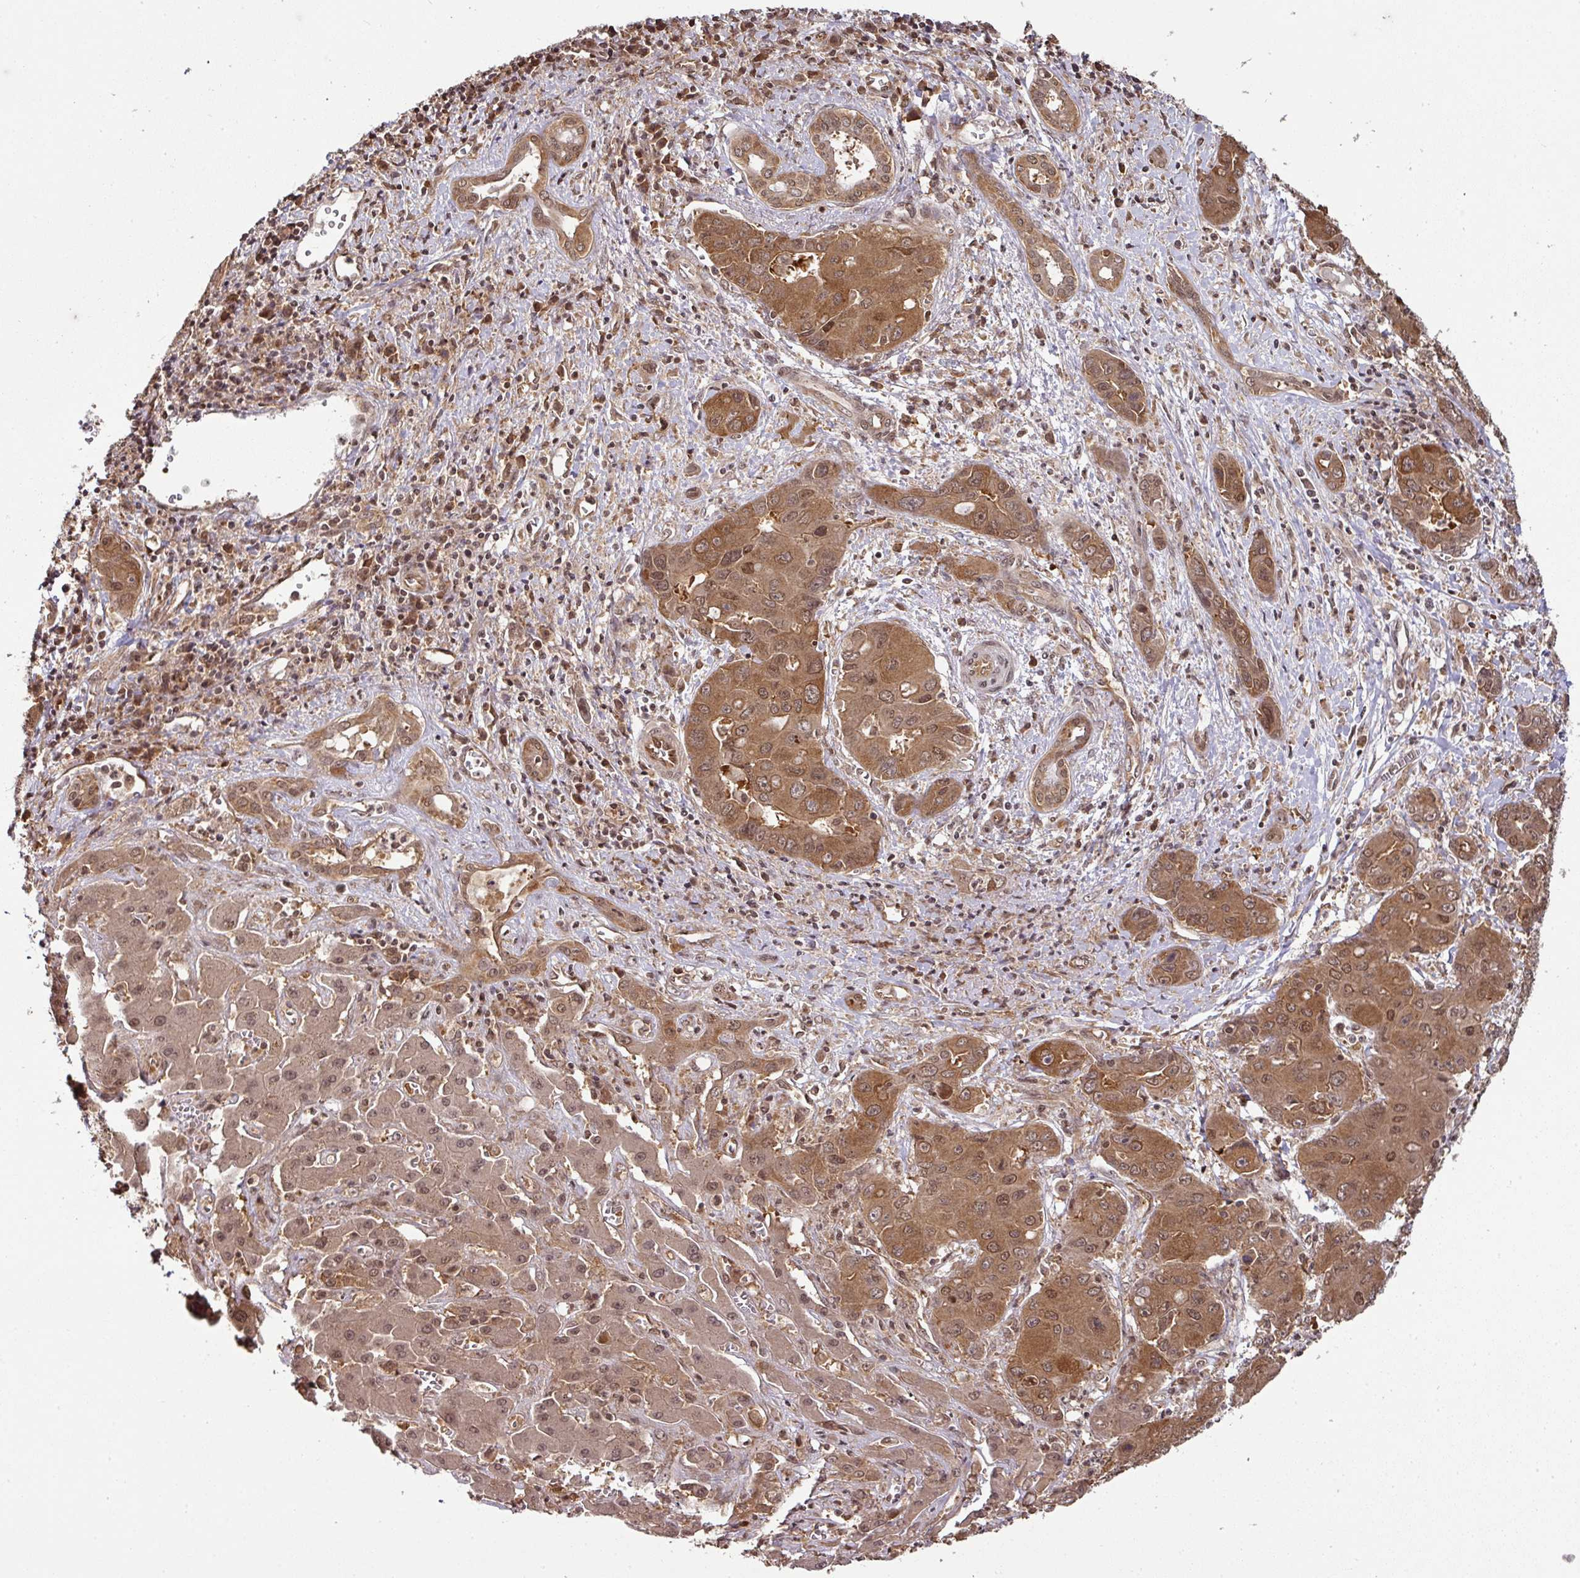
{"staining": {"intensity": "moderate", "quantity": ">75%", "location": "cytoplasmic/membranous,nuclear"}, "tissue": "liver cancer", "cell_type": "Tumor cells", "image_type": "cancer", "snomed": [{"axis": "morphology", "description": "Cholangiocarcinoma"}, {"axis": "topography", "description": "Liver"}], "caption": "Human liver cholangiocarcinoma stained for a protein (brown) demonstrates moderate cytoplasmic/membranous and nuclear positive staining in about >75% of tumor cells.", "gene": "ANKRD18A", "patient": {"sex": "male", "age": 67}}